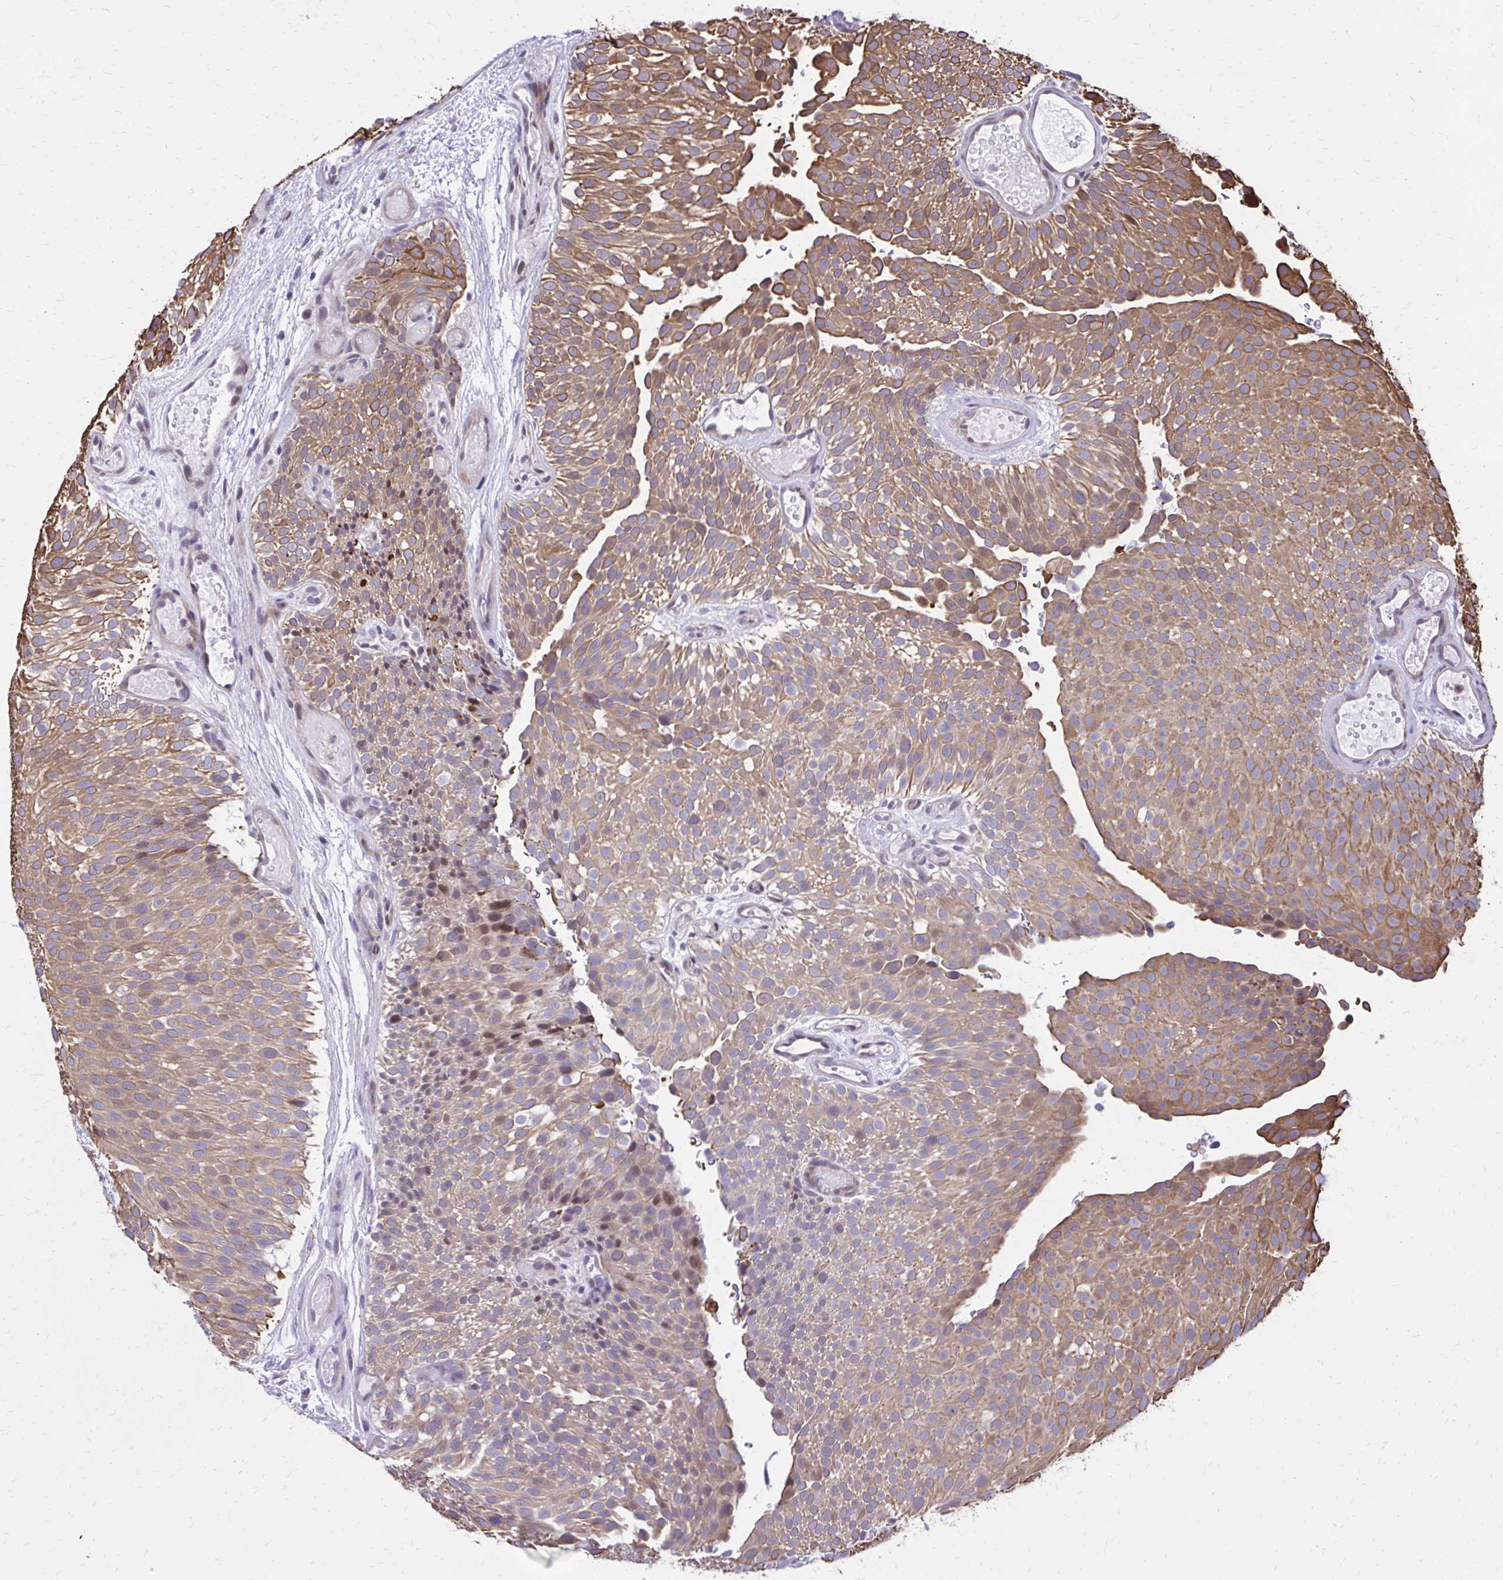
{"staining": {"intensity": "moderate", "quantity": ">75%", "location": "cytoplasmic/membranous,nuclear"}, "tissue": "urothelial cancer", "cell_type": "Tumor cells", "image_type": "cancer", "snomed": [{"axis": "morphology", "description": "Urothelial carcinoma, Low grade"}, {"axis": "topography", "description": "Urinary bladder"}], "caption": "DAB immunohistochemical staining of urothelial cancer demonstrates moderate cytoplasmic/membranous and nuclear protein staining in about >75% of tumor cells.", "gene": "ANKRD30B", "patient": {"sex": "male", "age": 78}}